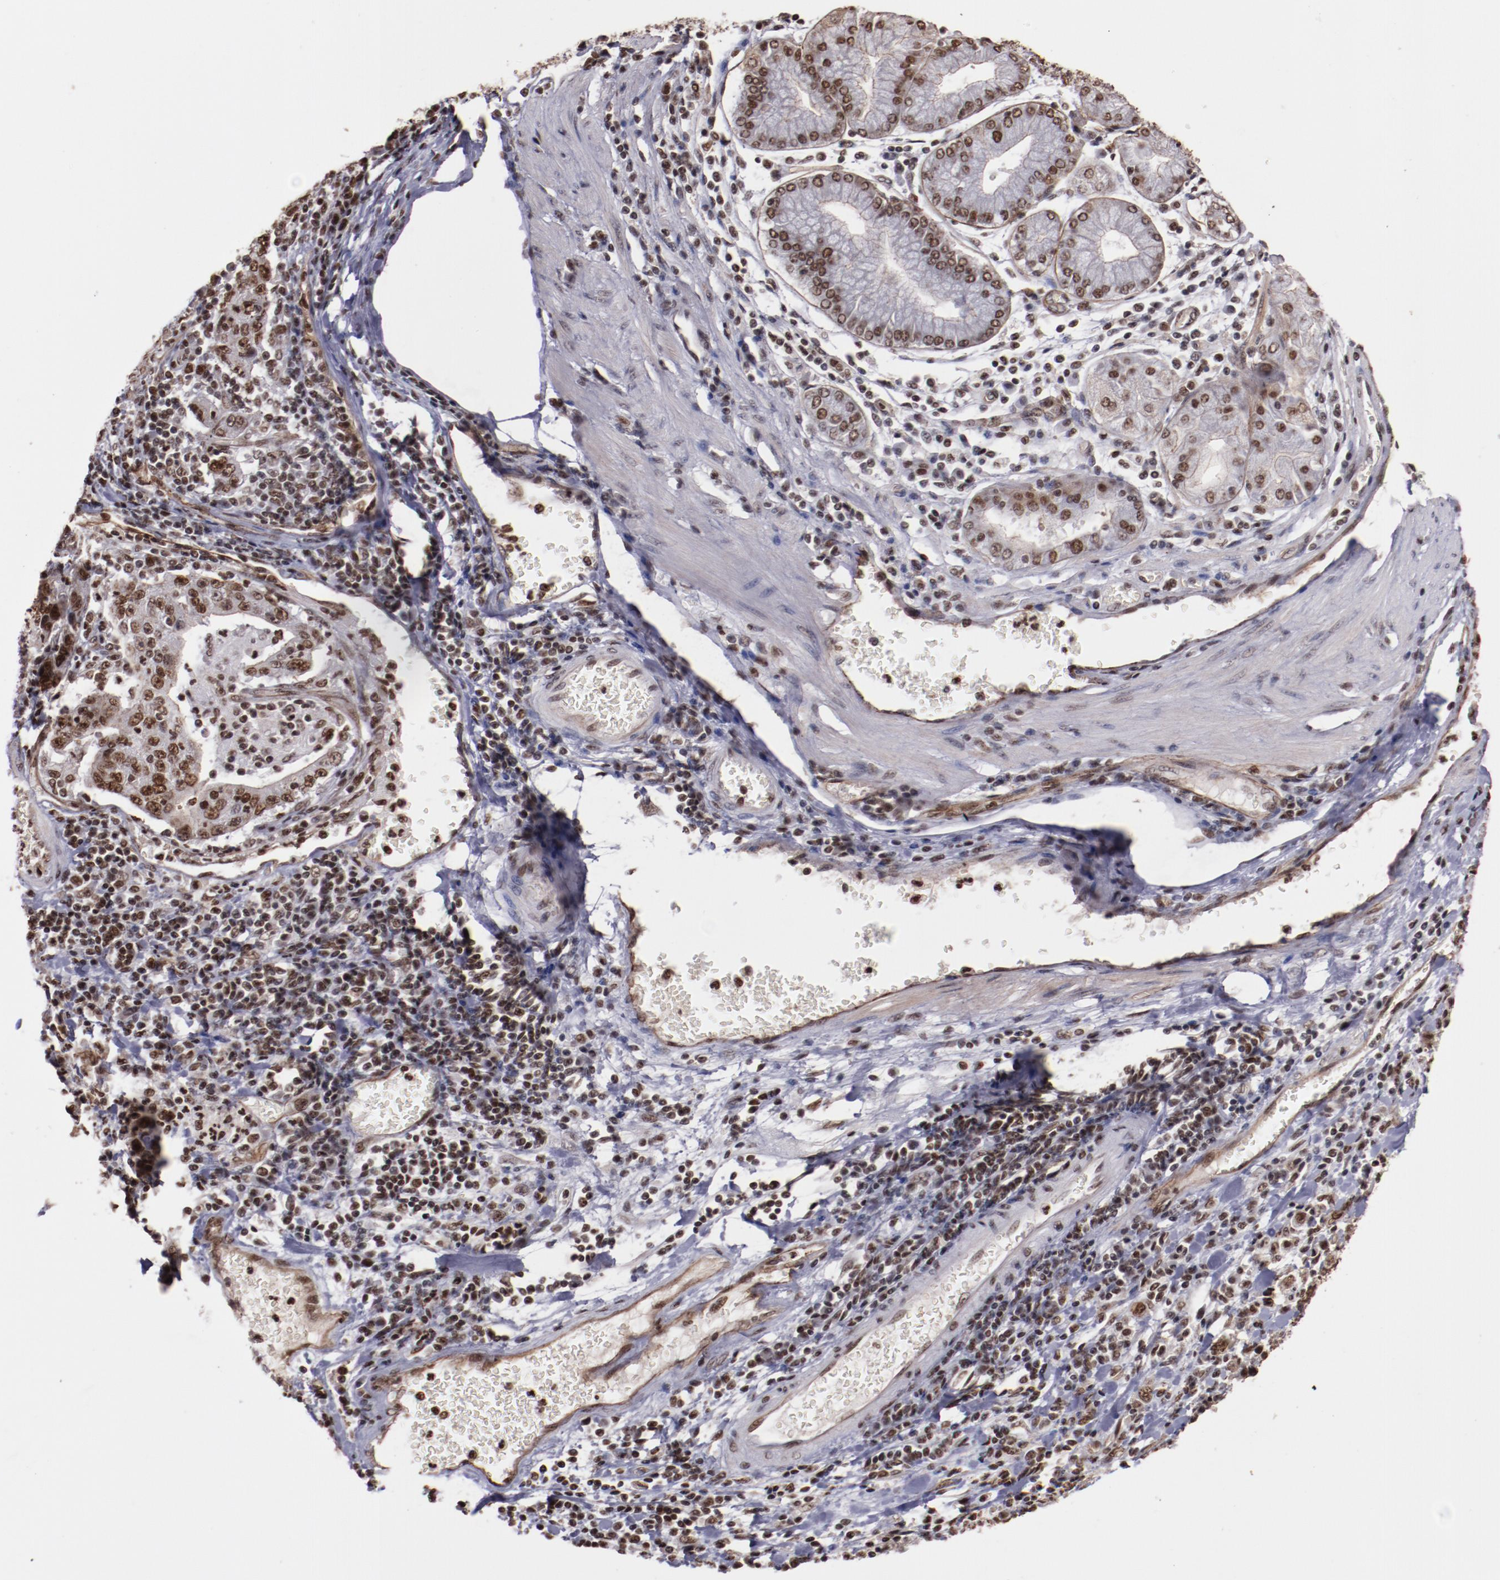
{"staining": {"intensity": "moderate", "quantity": ">75%", "location": "nuclear"}, "tissue": "stomach cancer", "cell_type": "Tumor cells", "image_type": "cancer", "snomed": [{"axis": "morphology", "description": "Normal tissue, NOS"}, {"axis": "morphology", "description": "Adenocarcinoma, NOS"}, {"axis": "topography", "description": "Stomach, upper"}, {"axis": "topography", "description": "Stomach"}], "caption": "Stomach adenocarcinoma stained for a protein (brown) reveals moderate nuclear positive expression in approximately >75% of tumor cells.", "gene": "STAG2", "patient": {"sex": "male", "age": 59}}